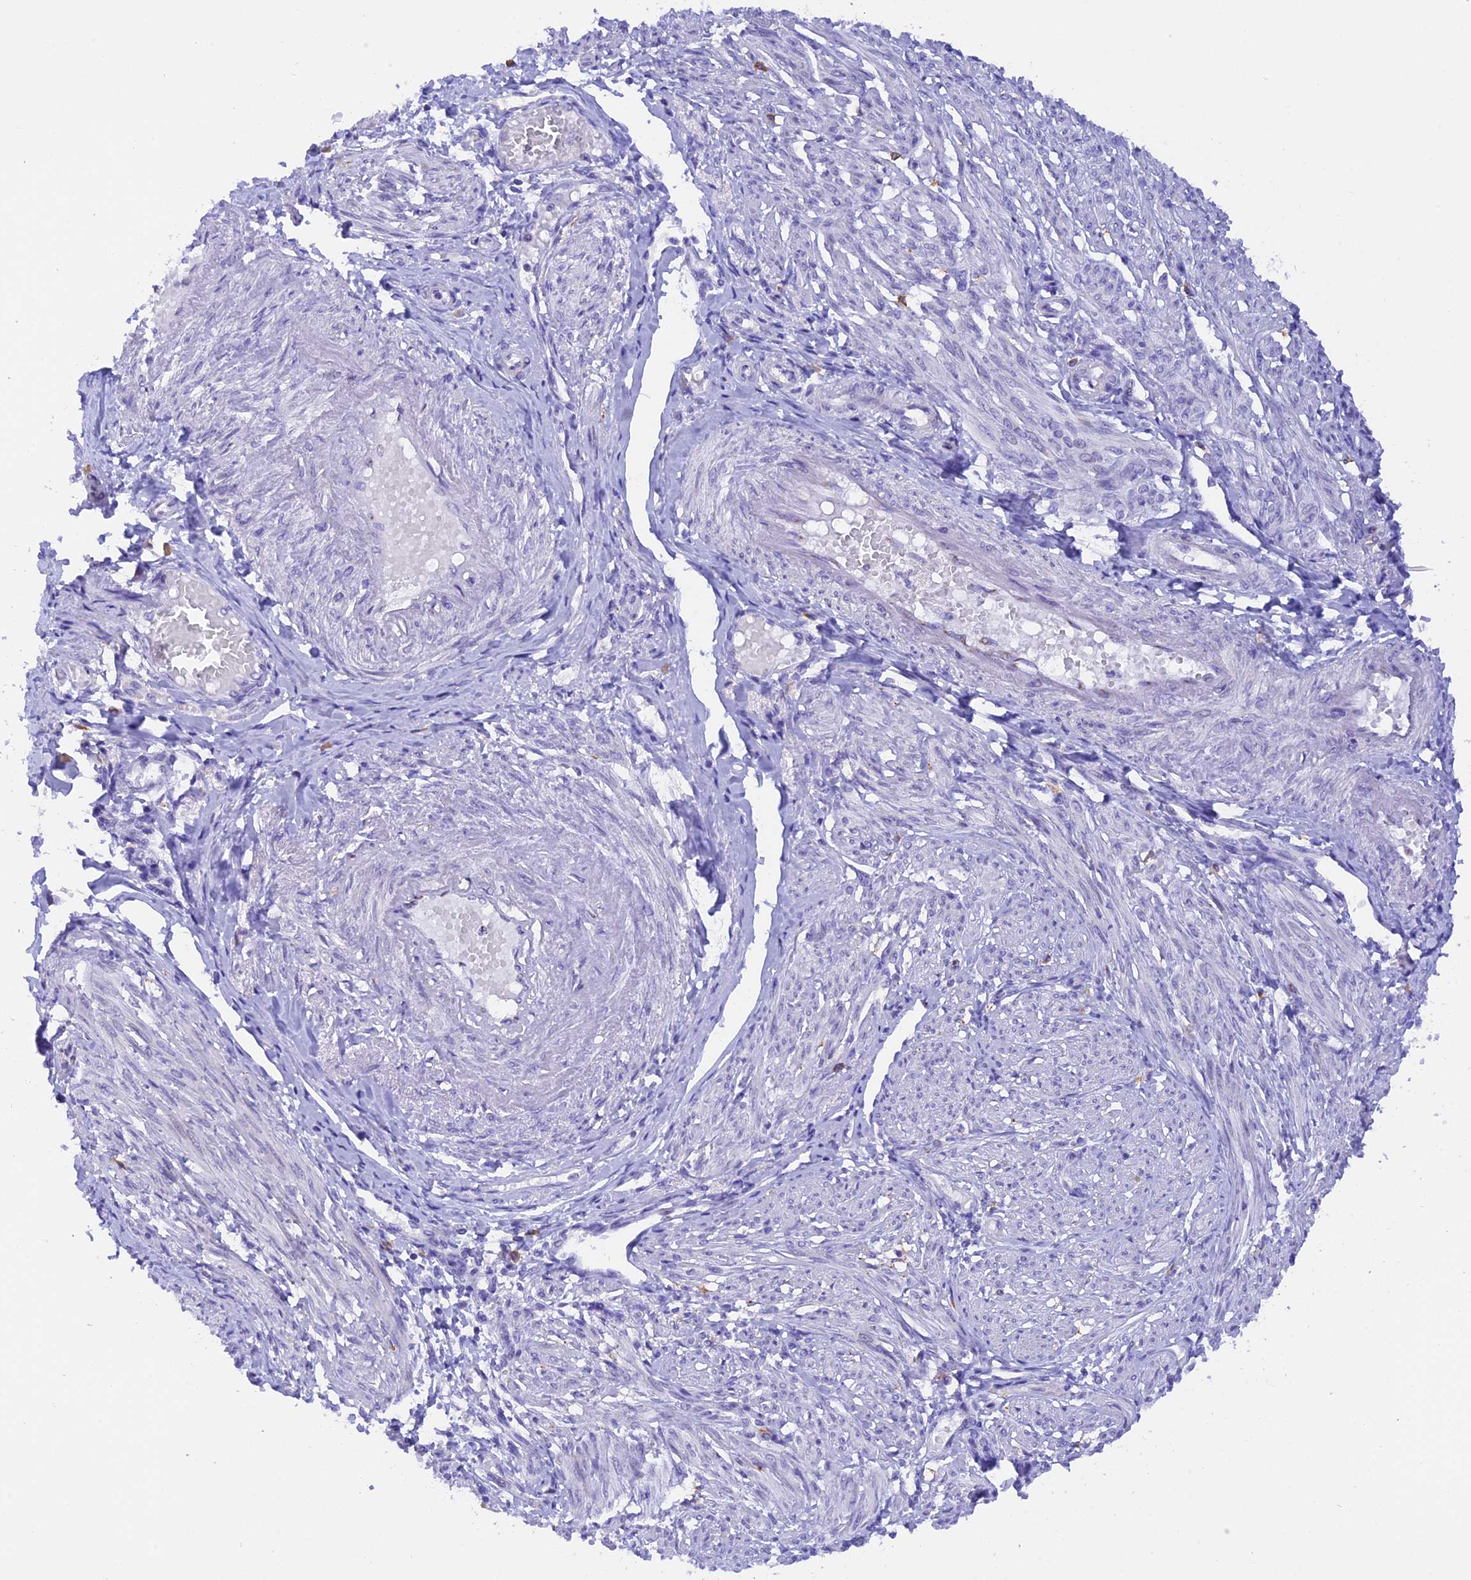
{"staining": {"intensity": "negative", "quantity": "none", "location": "none"}, "tissue": "smooth muscle", "cell_type": "Smooth muscle cells", "image_type": "normal", "snomed": [{"axis": "morphology", "description": "Normal tissue, NOS"}, {"axis": "topography", "description": "Smooth muscle"}], "caption": "Smooth muscle cells show no significant protein expression in normal smooth muscle. Brightfield microscopy of immunohistochemistry stained with DAB (3,3'-diaminobenzidine) (brown) and hematoxylin (blue), captured at high magnification.", "gene": "COL6A5", "patient": {"sex": "female", "age": 39}}